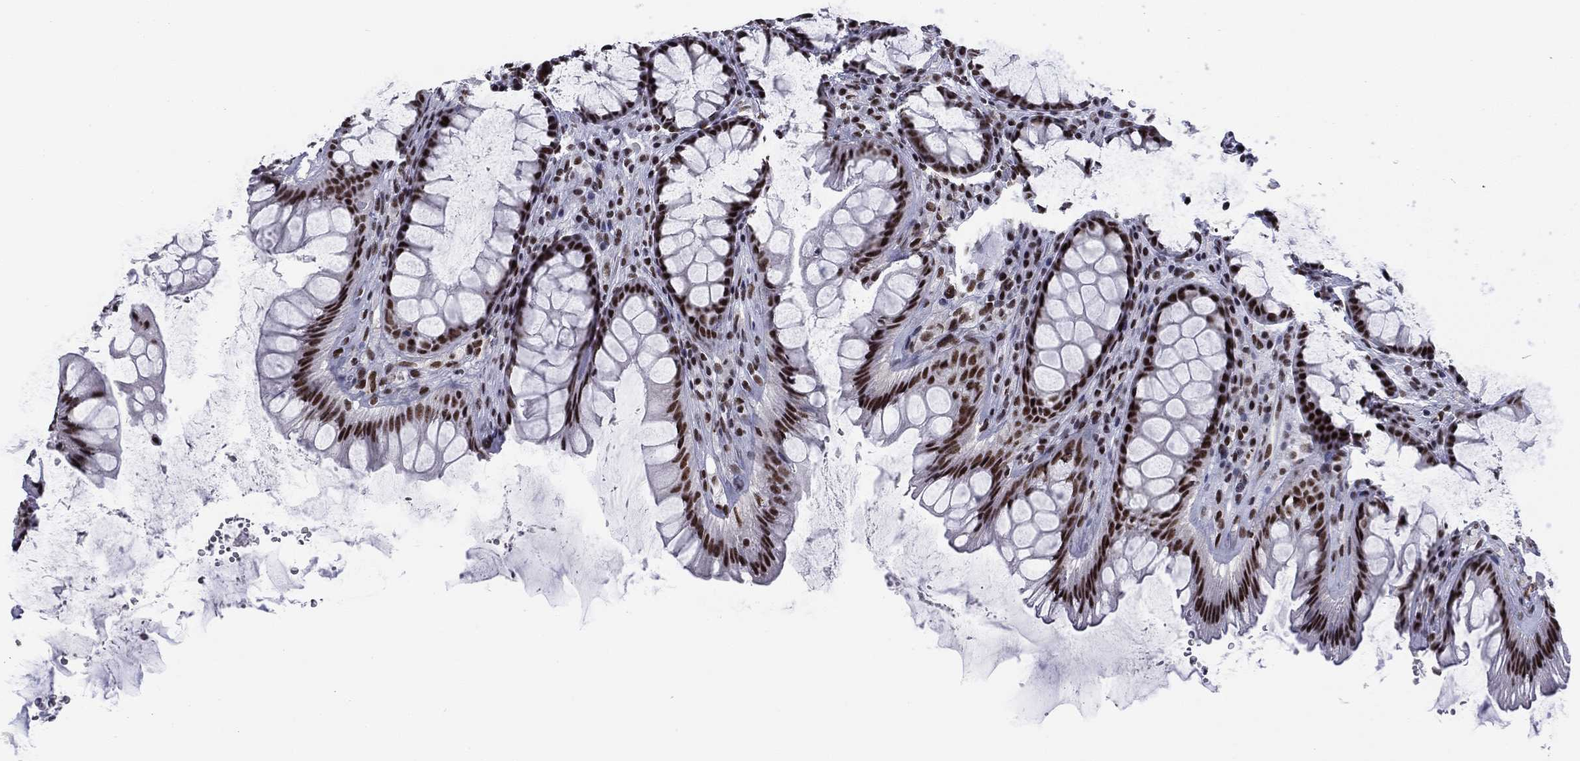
{"staining": {"intensity": "strong", "quantity": ">75%", "location": "nuclear"}, "tissue": "rectum", "cell_type": "Glandular cells", "image_type": "normal", "snomed": [{"axis": "morphology", "description": "Normal tissue, NOS"}, {"axis": "topography", "description": "Rectum"}], "caption": "Rectum stained with immunohistochemistry (IHC) reveals strong nuclear positivity in about >75% of glandular cells. (Stains: DAB (3,3'-diaminobenzidine) in brown, nuclei in blue, Microscopy: brightfield microscopy at high magnification).", "gene": "ETV5", "patient": {"sex": "male", "age": 72}}